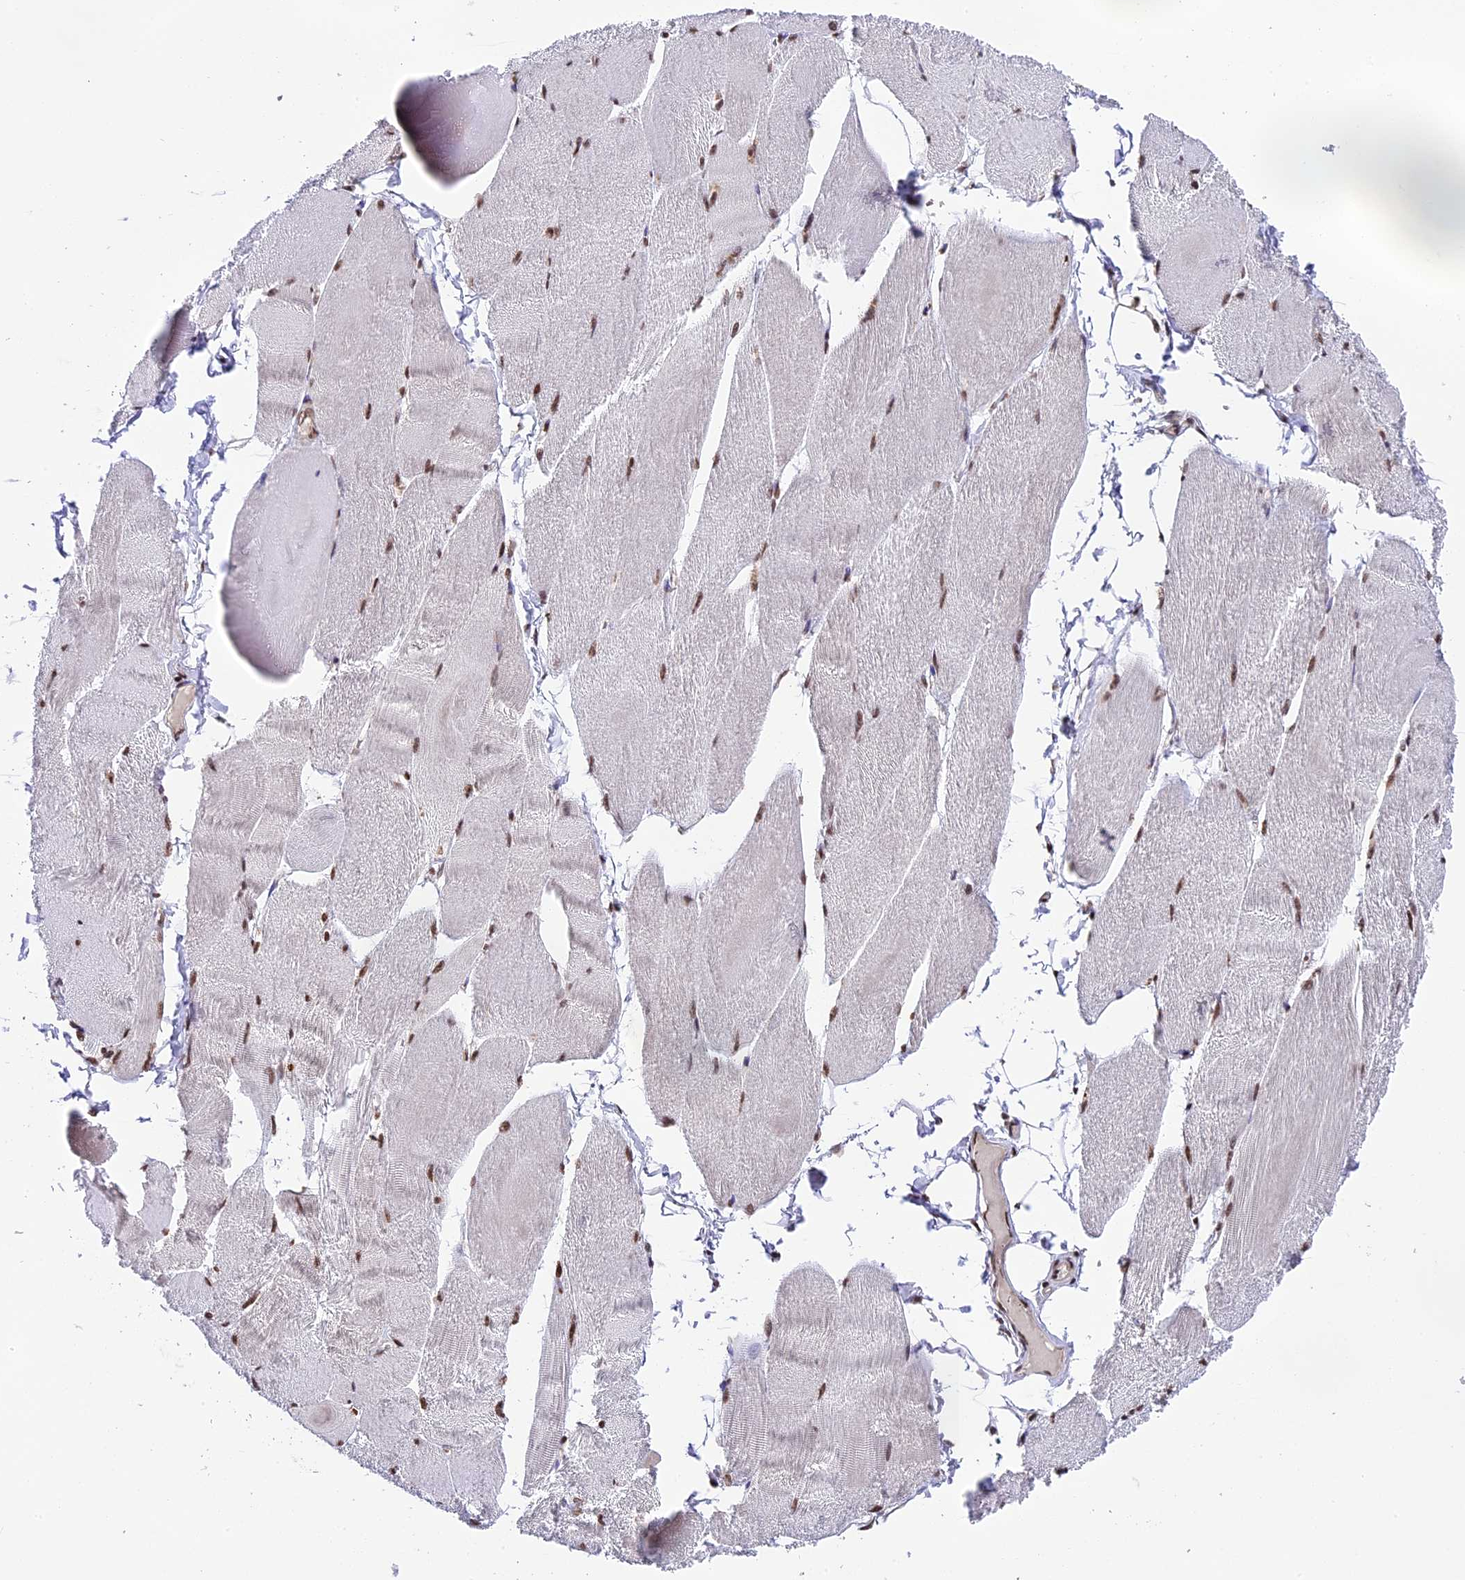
{"staining": {"intensity": "moderate", "quantity": ">75%", "location": "nuclear"}, "tissue": "skeletal muscle", "cell_type": "Myocytes", "image_type": "normal", "snomed": [{"axis": "morphology", "description": "Normal tissue, NOS"}, {"axis": "morphology", "description": "Basal cell carcinoma"}, {"axis": "topography", "description": "Skeletal muscle"}], "caption": "Immunohistochemistry micrograph of unremarkable human skeletal muscle stained for a protein (brown), which exhibits medium levels of moderate nuclear expression in about >75% of myocytes.", "gene": "POLR3E", "patient": {"sex": "female", "age": 64}}